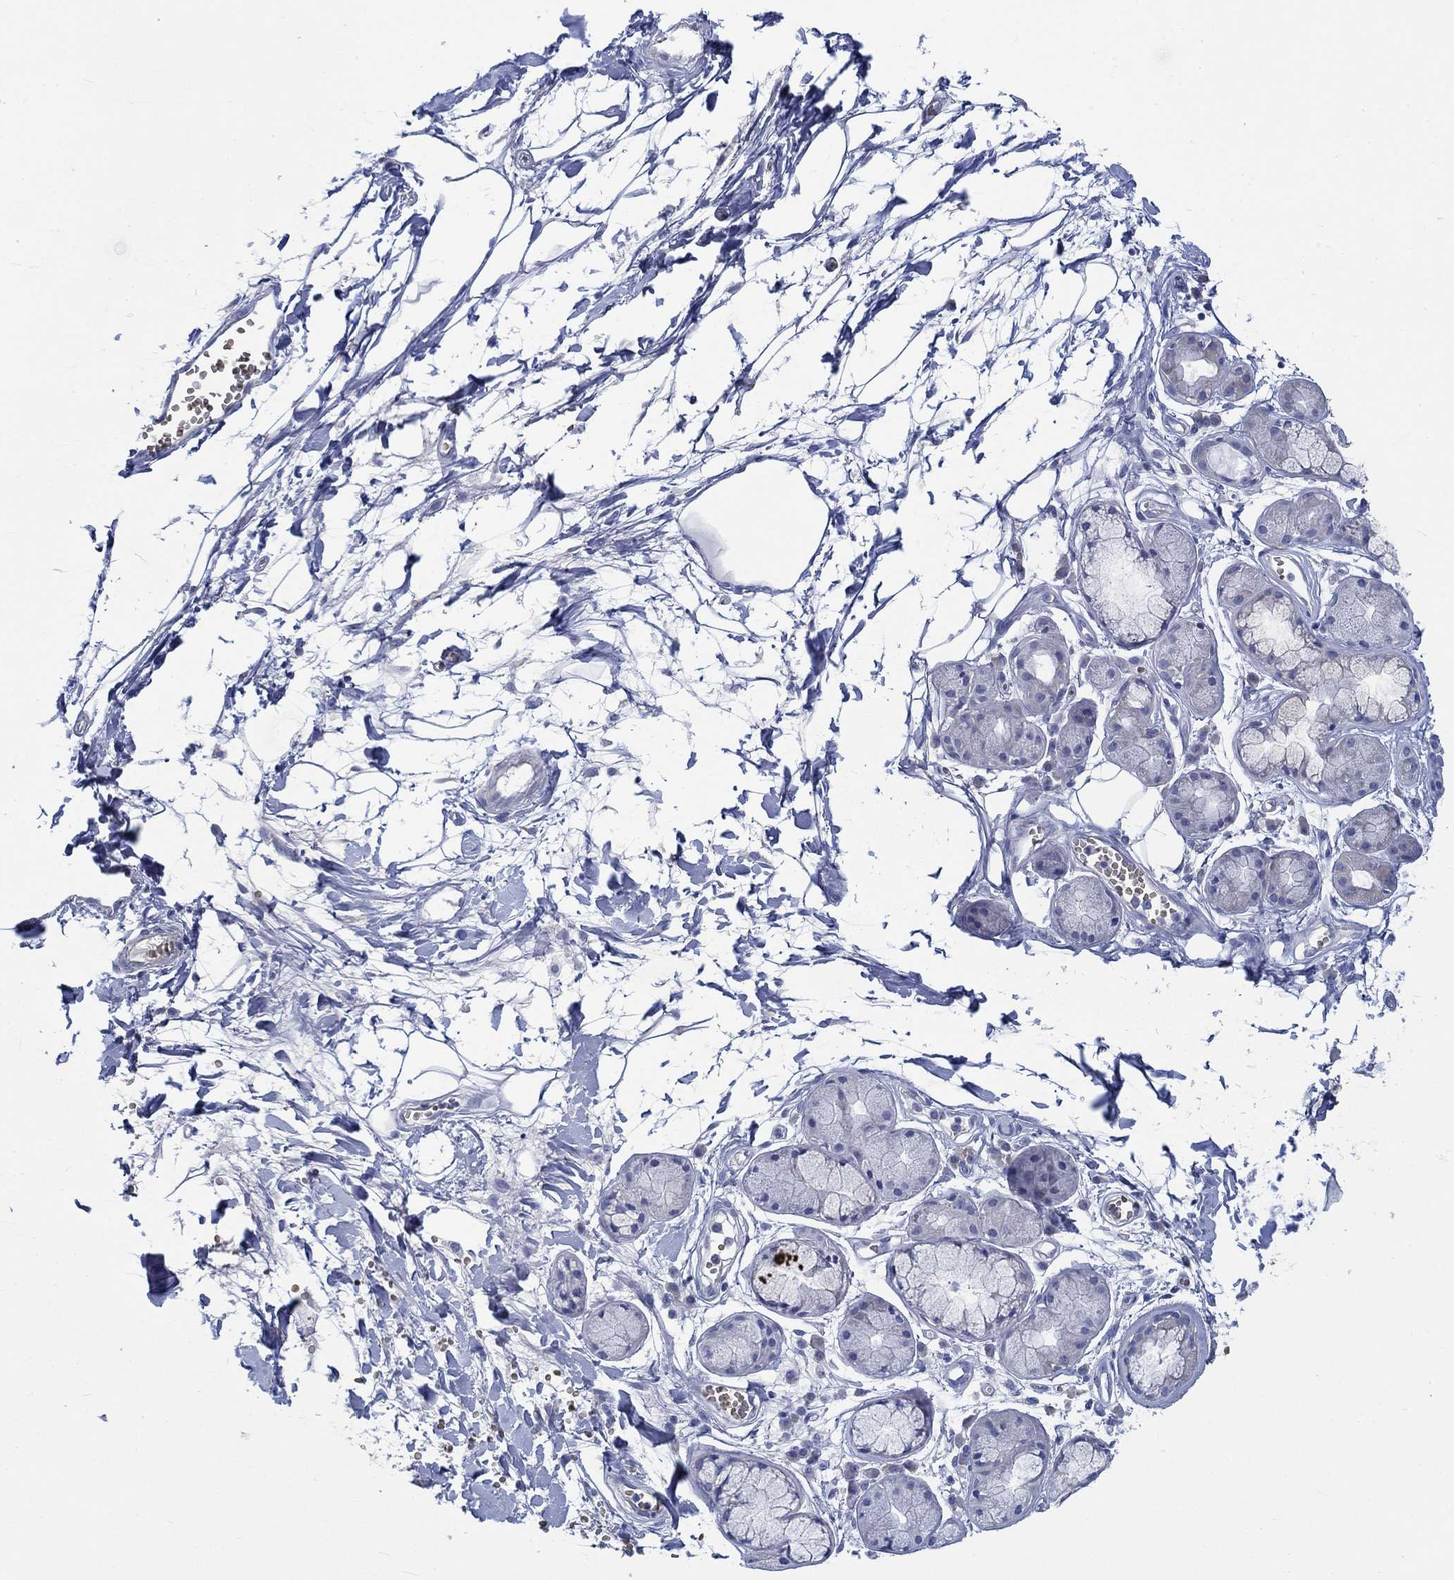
{"staining": {"intensity": "negative", "quantity": "none", "location": "none"}, "tissue": "soft tissue", "cell_type": "Fibroblasts", "image_type": "normal", "snomed": [{"axis": "morphology", "description": "Normal tissue, NOS"}, {"axis": "morphology", "description": "Squamous cell carcinoma, NOS"}, {"axis": "topography", "description": "Cartilage tissue"}, {"axis": "topography", "description": "Lung"}], "caption": "Fibroblasts are negative for protein expression in benign human soft tissue. Brightfield microscopy of immunohistochemistry stained with DAB (3,3'-diaminobenzidine) (brown) and hematoxylin (blue), captured at high magnification.", "gene": "KCNA1", "patient": {"sex": "male", "age": 66}}